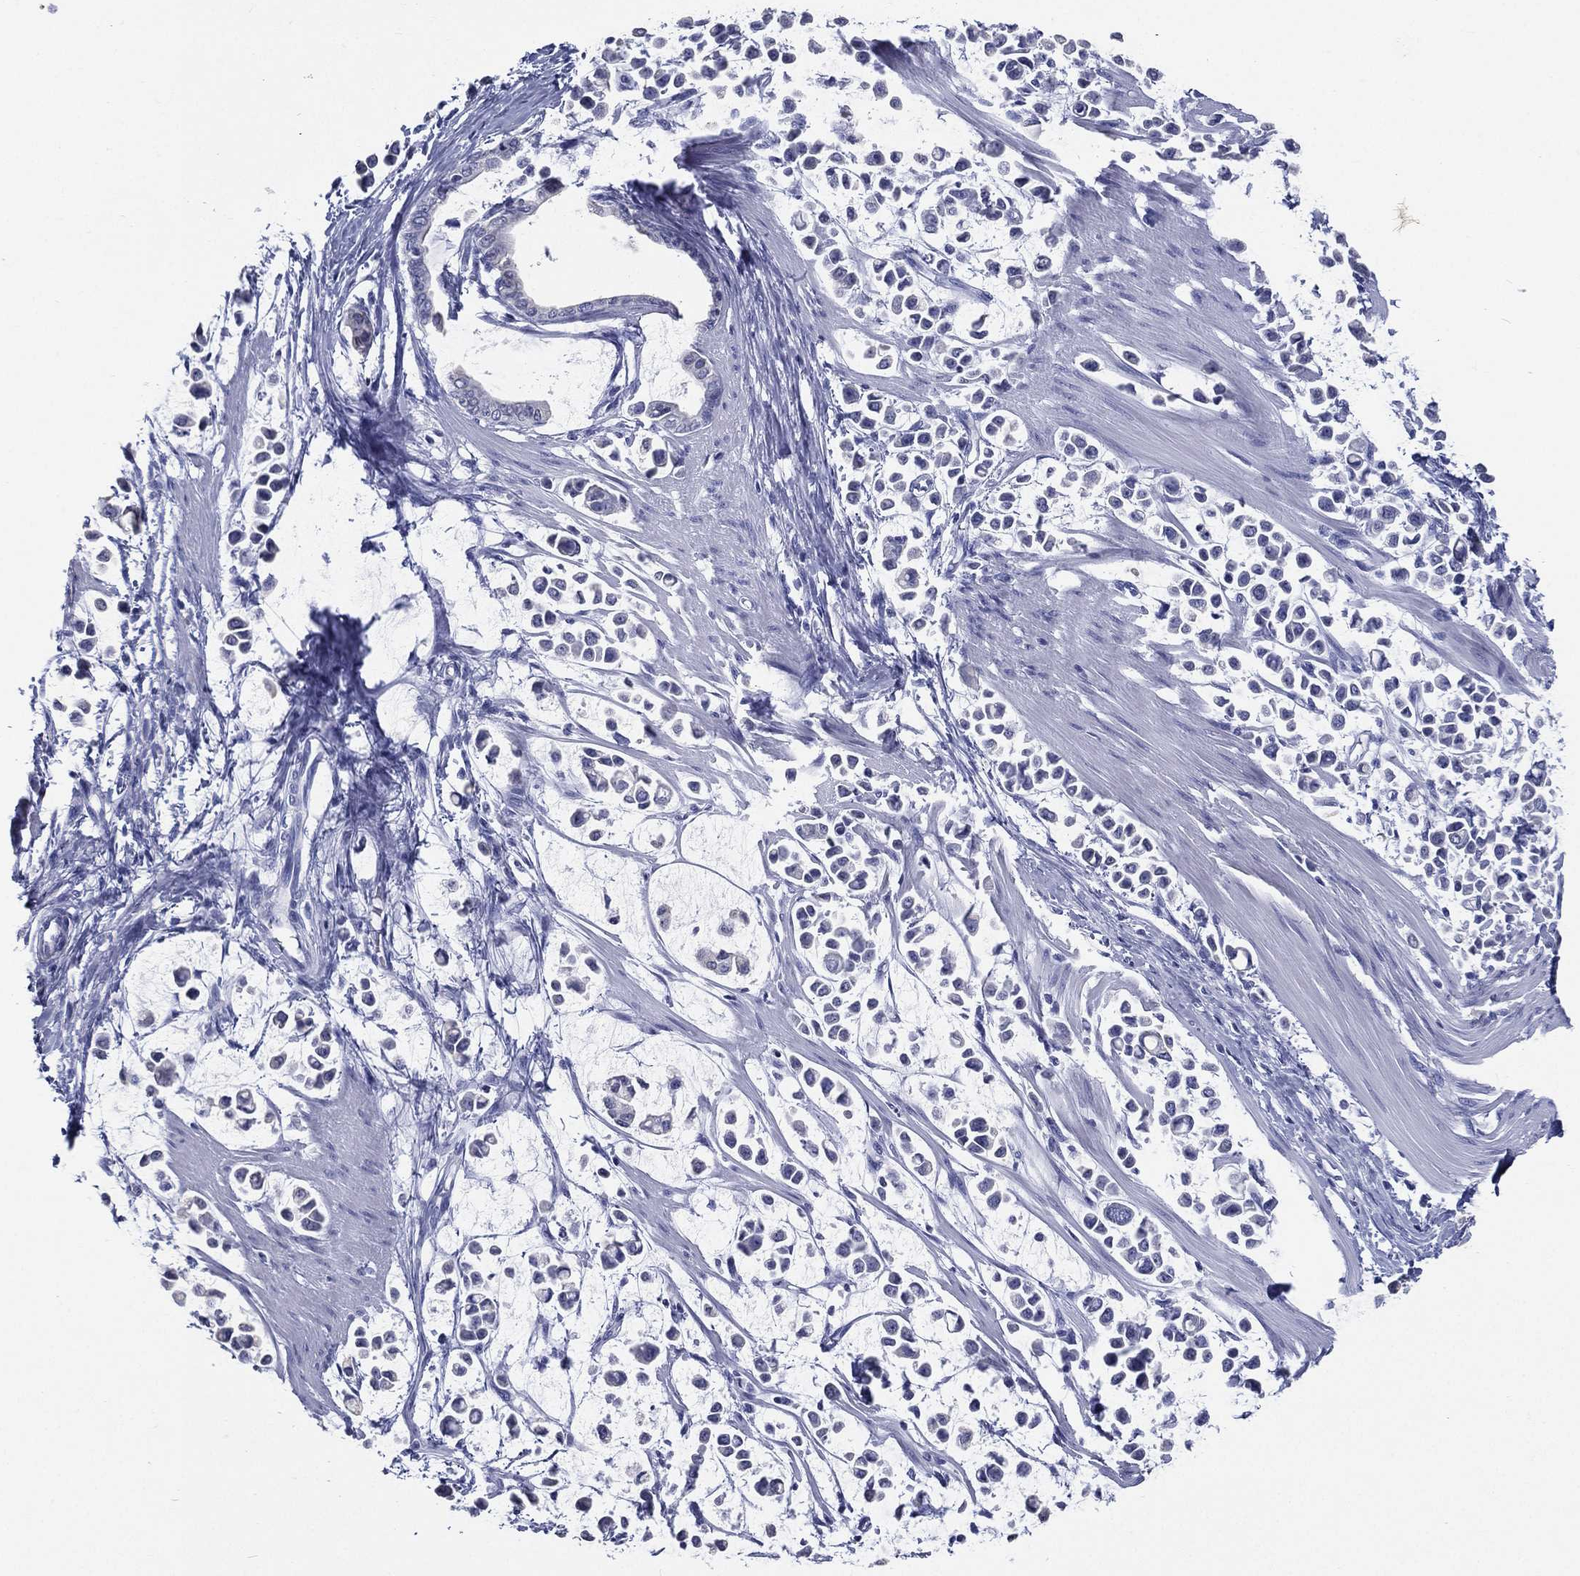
{"staining": {"intensity": "negative", "quantity": "none", "location": "none"}, "tissue": "stomach cancer", "cell_type": "Tumor cells", "image_type": "cancer", "snomed": [{"axis": "morphology", "description": "Adenocarcinoma, NOS"}, {"axis": "topography", "description": "Stomach"}], "caption": "Tumor cells show no significant staining in adenocarcinoma (stomach). The staining was performed using DAB to visualize the protein expression in brown, while the nuclei were stained in blue with hematoxylin (Magnification: 20x).", "gene": "RSPH4A", "patient": {"sex": "male", "age": 82}}